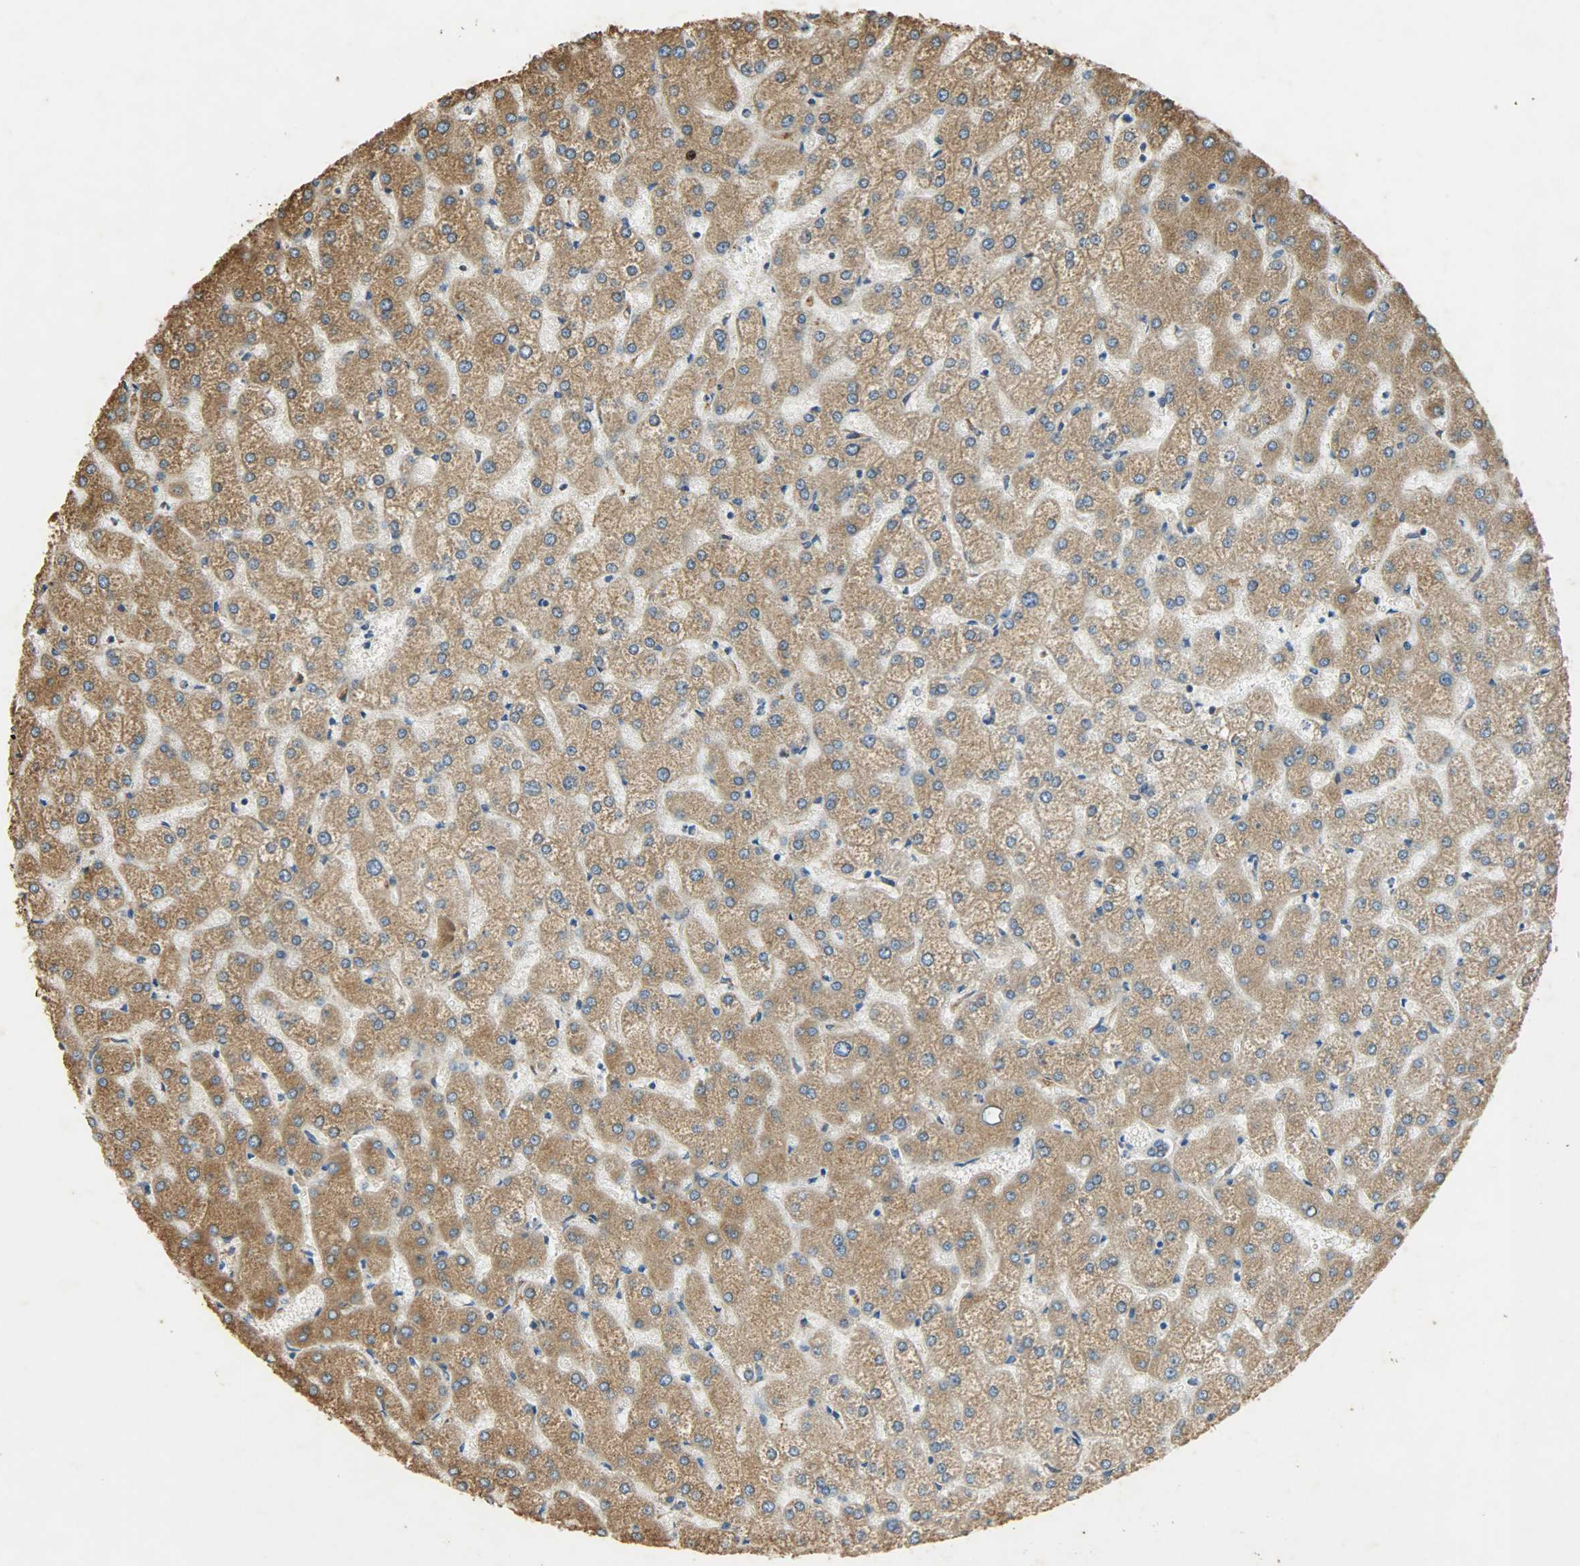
{"staining": {"intensity": "moderate", "quantity": ">75%", "location": "cytoplasmic/membranous"}, "tissue": "liver", "cell_type": "Cholangiocytes", "image_type": "normal", "snomed": [{"axis": "morphology", "description": "Normal tissue, NOS"}, {"axis": "topography", "description": "Liver"}], "caption": "Approximately >75% of cholangiocytes in unremarkable human liver demonstrate moderate cytoplasmic/membranous protein staining as visualized by brown immunohistochemical staining.", "gene": "HSPA5", "patient": {"sex": "female", "age": 32}}